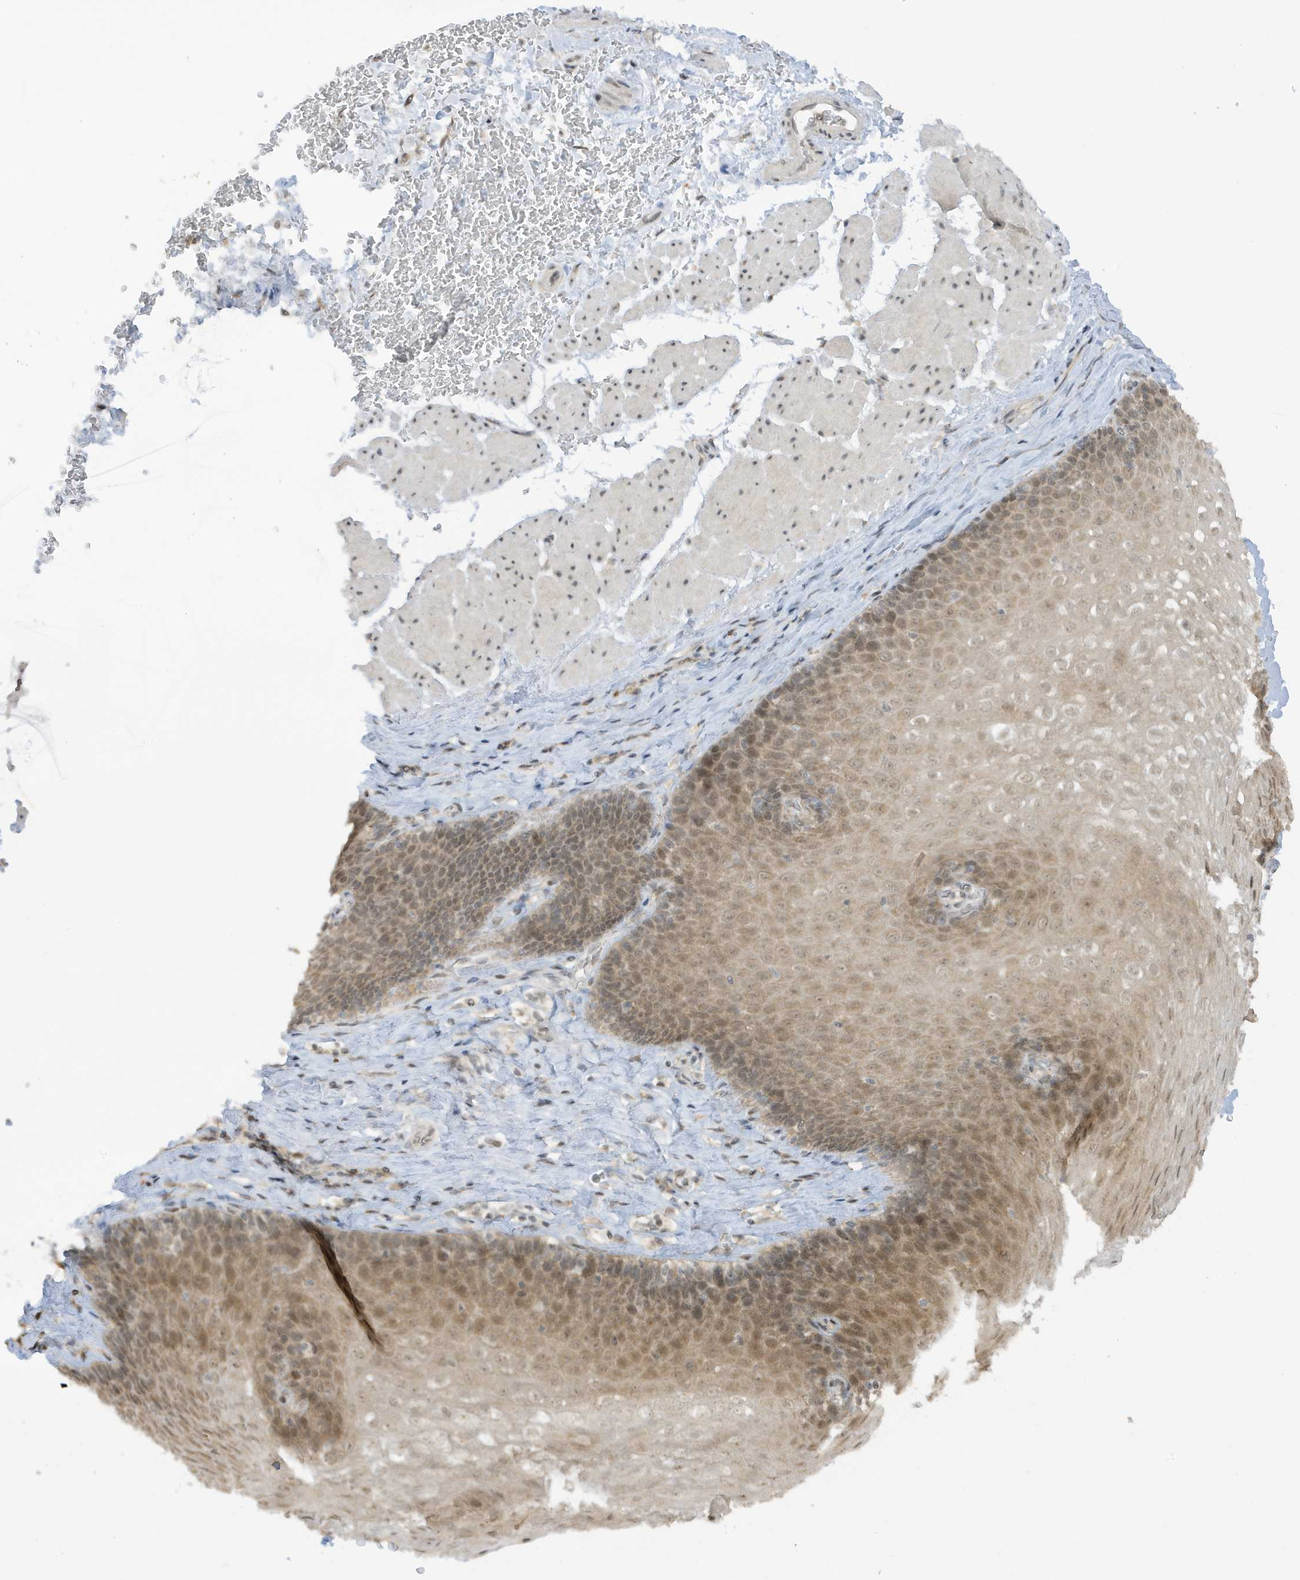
{"staining": {"intensity": "moderate", "quantity": ">75%", "location": "nuclear"}, "tissue": "esophagus", "cell_type": "Squamous epithelial cells", "image_type": "normal", "snomed": [{"axis": "morphology", "description": "Normal tissue, NOS"}, {"axis": "topography", "description": "Esophagus"}], "caption": "Immunohistochemical staining of benign human esophagus reveals >75% levels of moderate nuclear protein positivity in about >75% of squamous epithelial cells. (IHC, brightfield microscopy, high magnification).", "gene": "TAB3", "patient": {"sex": "female", "age": 66}}